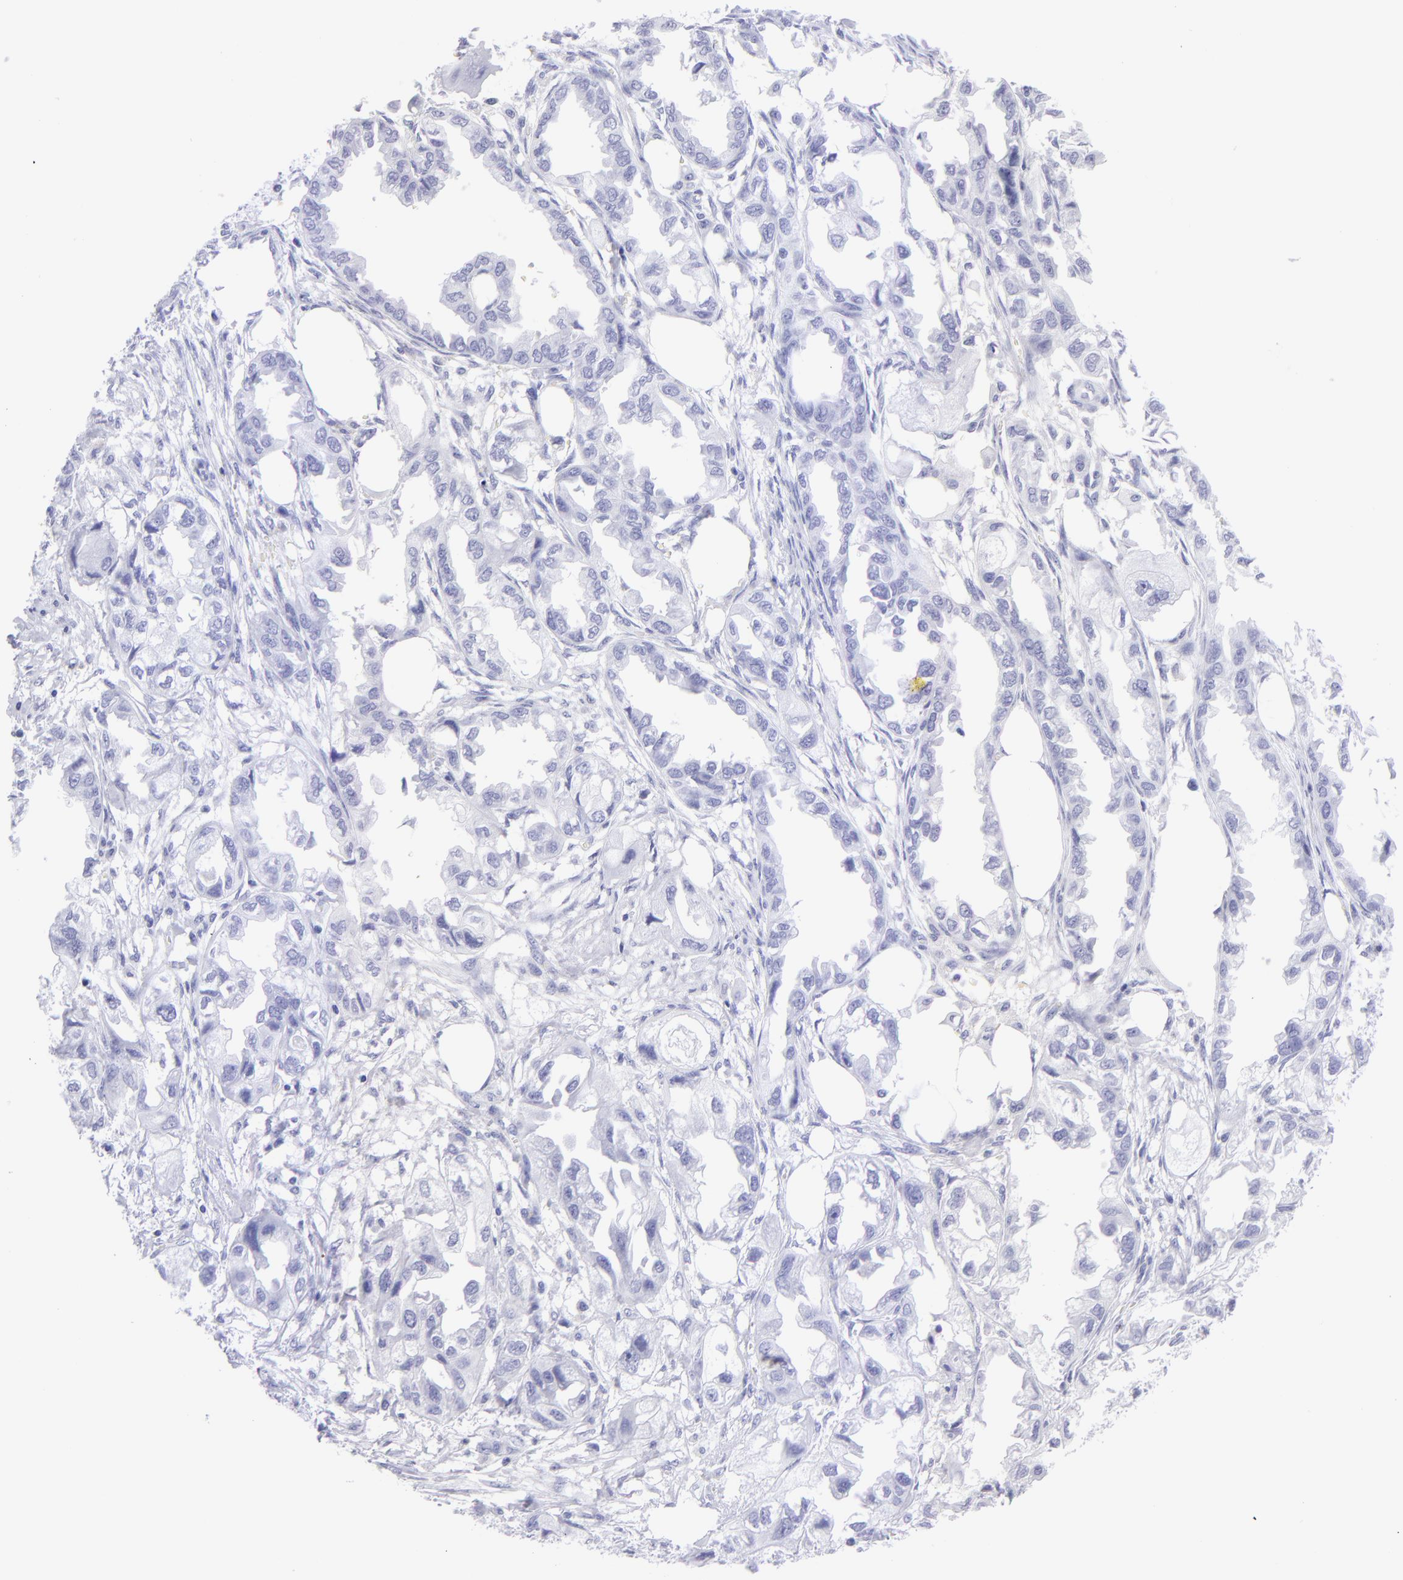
{"staining": {"intensity": "negative", "quantity": "none", "location": "none"}, "tissue": "endometrial cancer", "cell_type": "Tumor cells", "image_type": "cancer", "snomed": [{"axis": "morphology", "description": "Adenocarcinoma, NOS"}, {"axis": "topography", "description": "Endometrium"}], "caption": "There is no significant positivity in tumor cells of endometrial adenocarcinoma.", "gene": "SLC1A2", "patient": {"sex": "female", "age": 67}}